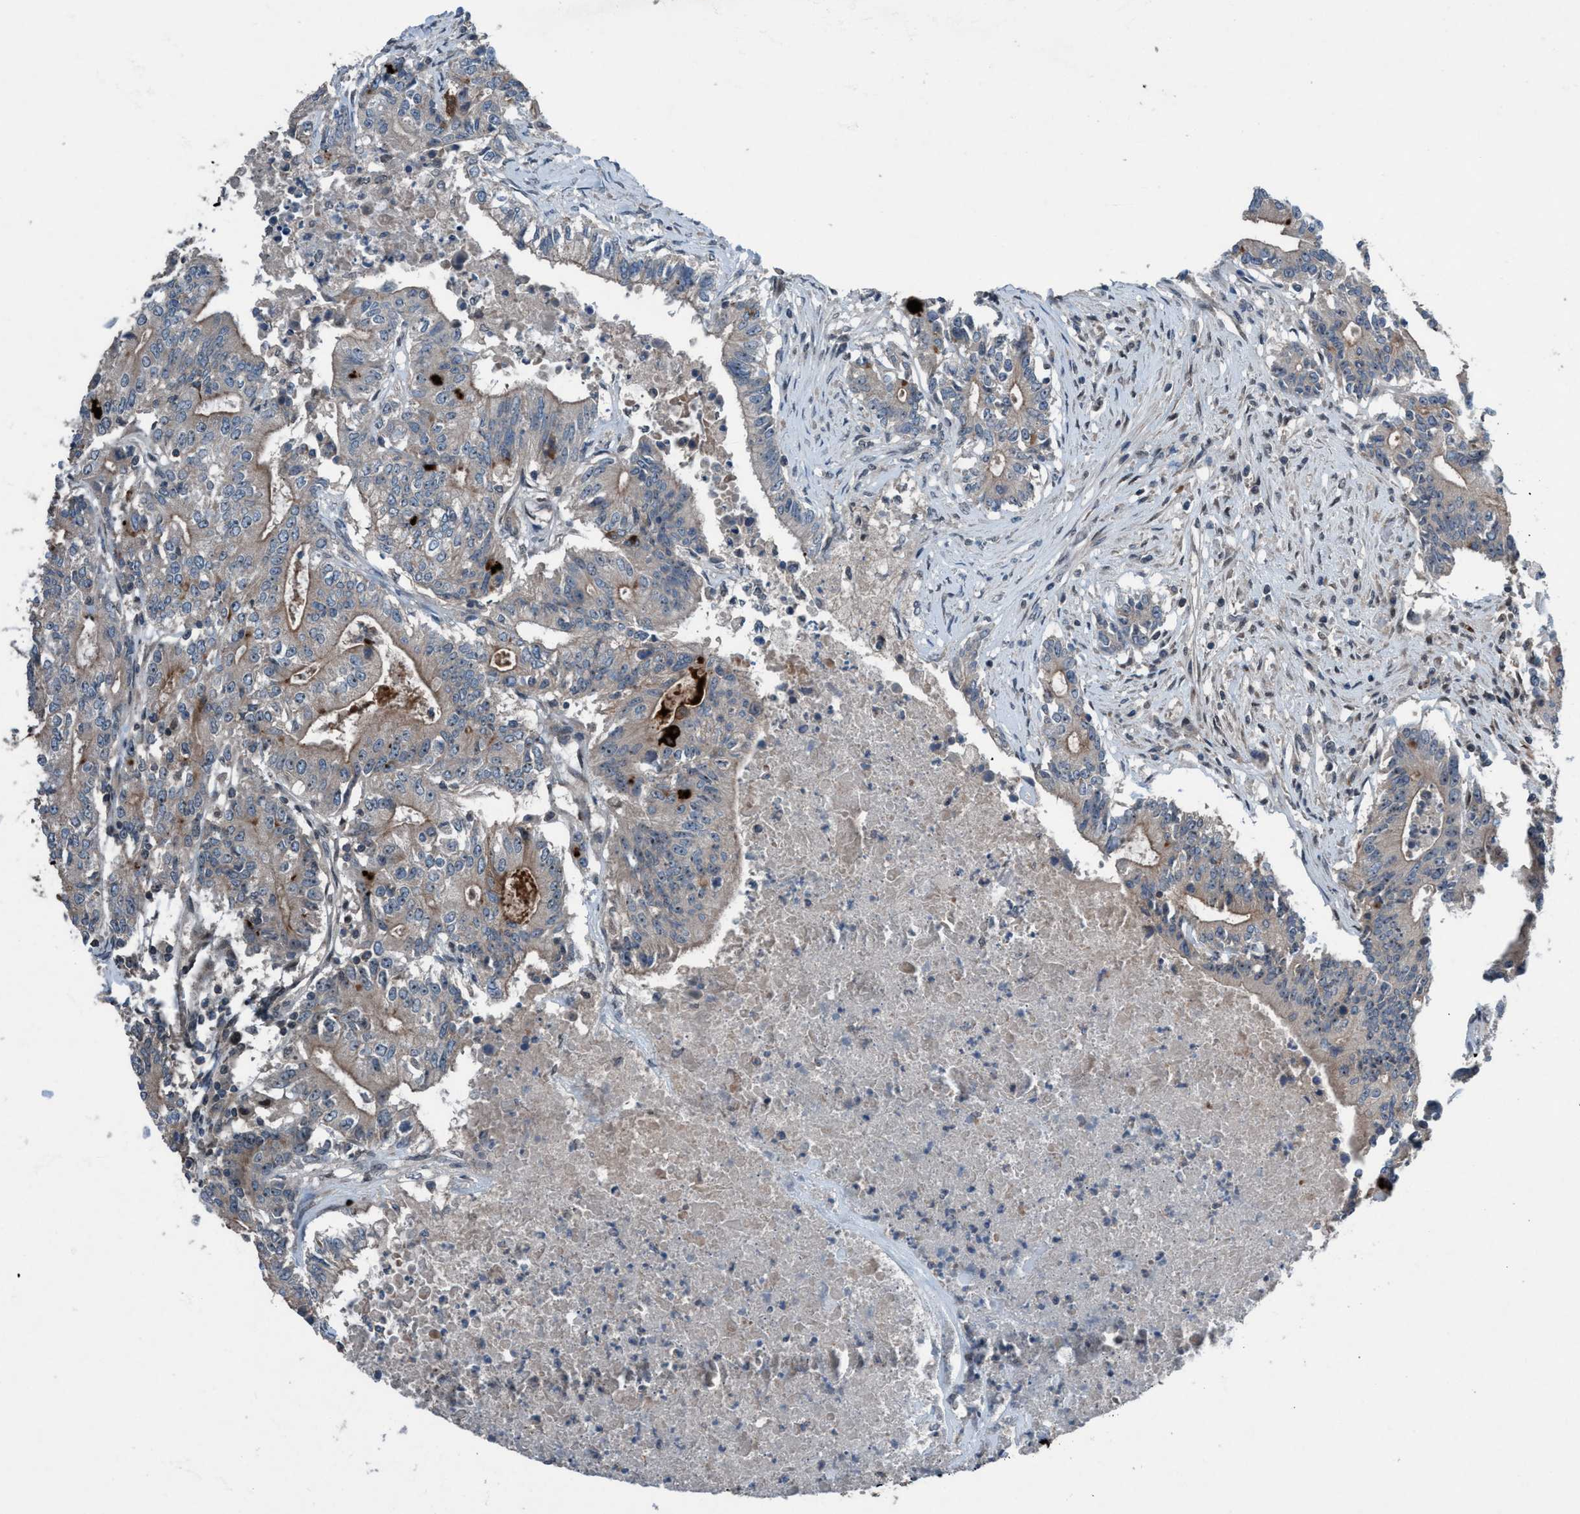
{"staining": {"intensity": "weak", "quantity": "<25%", "location": "cytoplasmic/membranous"}, "tissue": "colorectal cancer", "cell_type": "Tumor cells", "image_type": "cancer", "snomed": [{"axis": "morphology", "description": "Adenocarcinoma, NOS"}, {"axis": "topography", "description": "Colon"}], "caption": "There is no significant expression in tumor cells of colorectal adenocarcinoma. (DAB (3,3'-diaminobenzidine) IHC visualized using brightfield microscopy, high magnification).", "gene": "NISCH", "patient": {"sex": "female", "age": 77}}